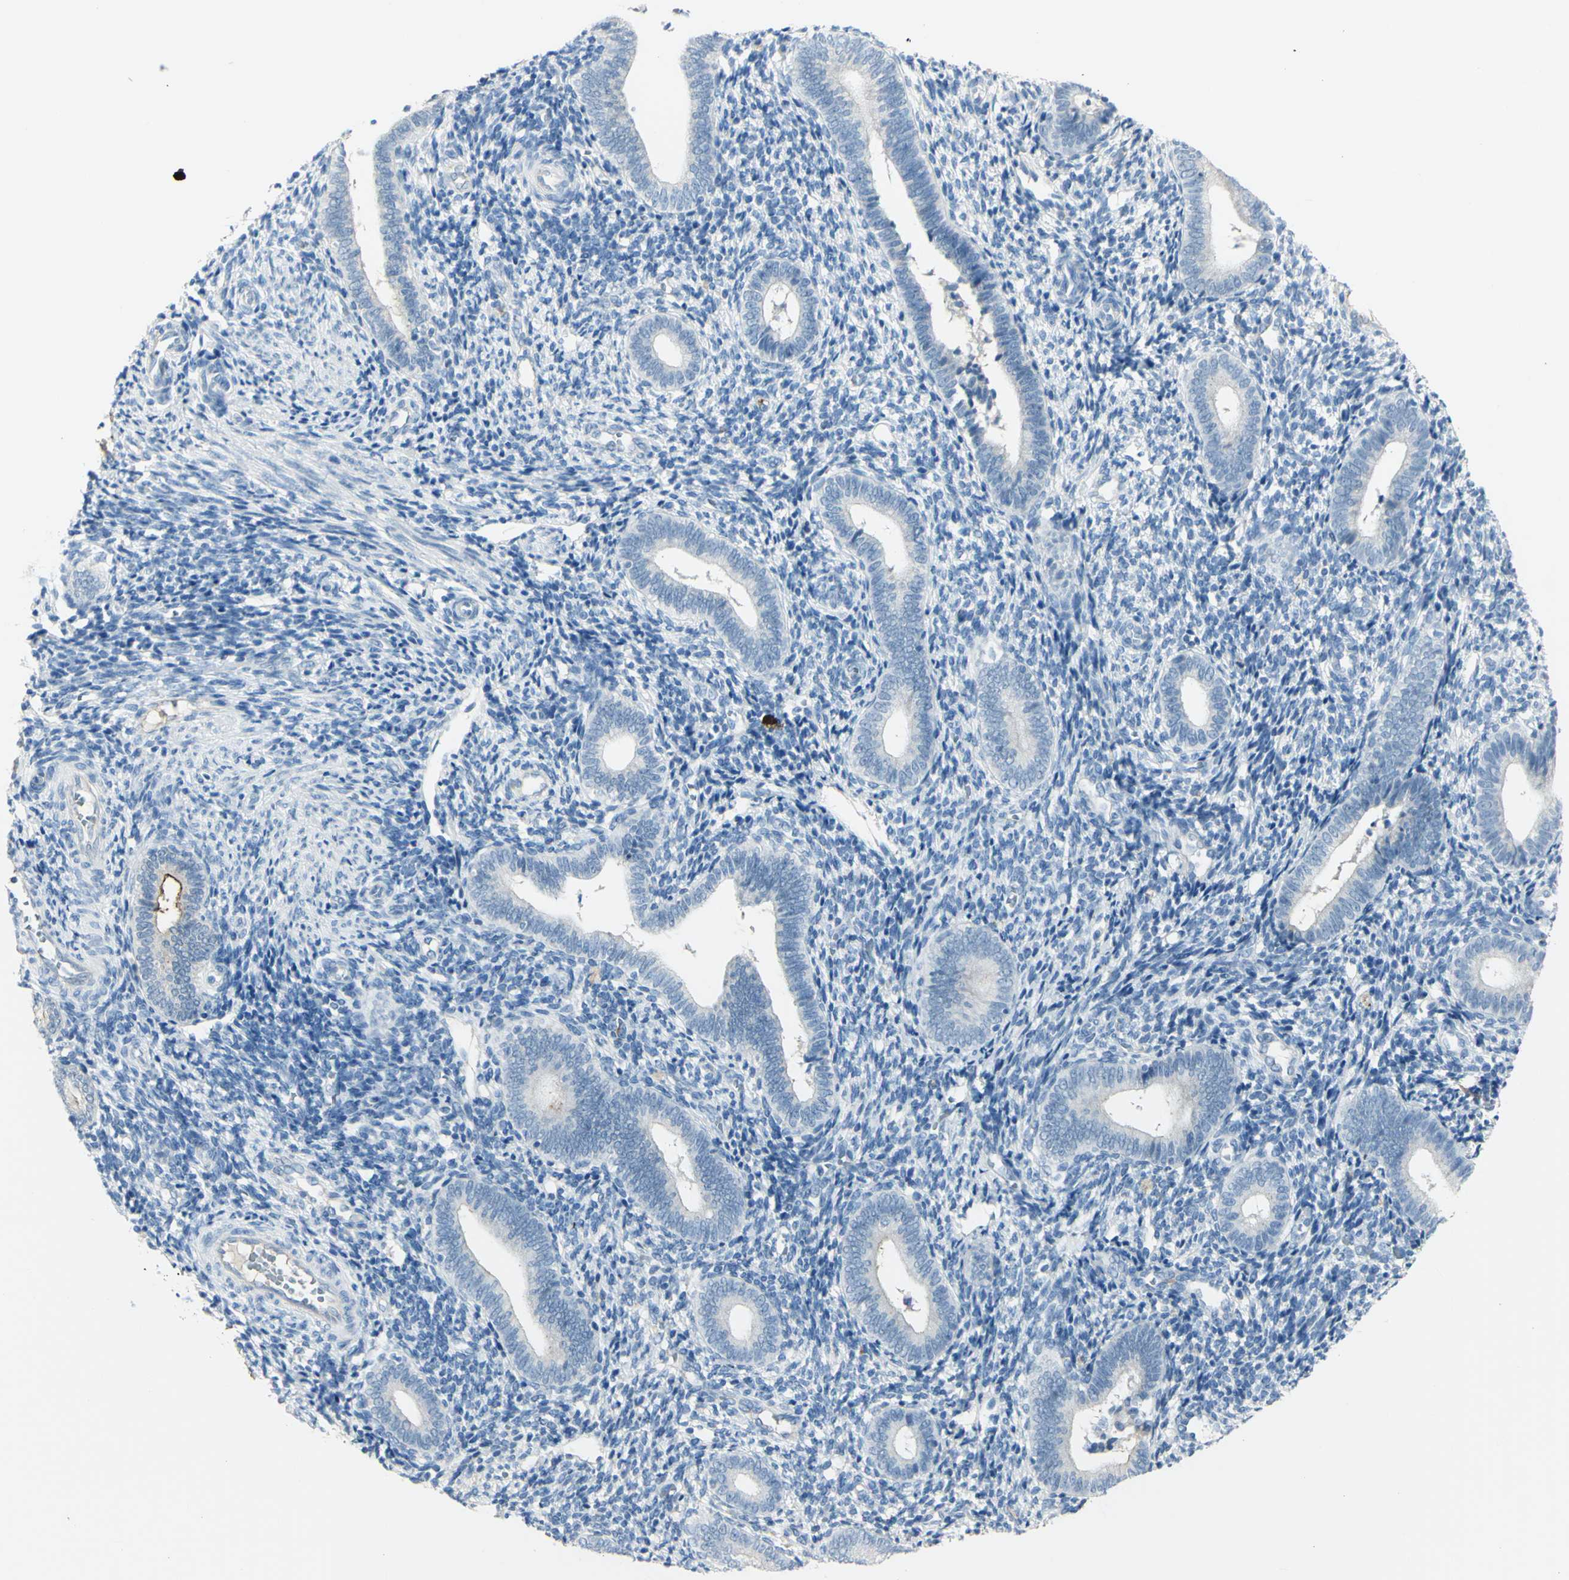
{"staining": {"intensity": "negative", "quantity": "none", "location": "none"}, "tissue": "endometrium", "cell_type": "Cells in endometrial stroma", "image_type": "normal", "snomed": [{"axis": "morphology", "description": "Normal tissue, NOS"}, {"axis": "topography", "description": "Uterus"}, {"axis": "topography", "description": "Endometrium"}], "caption": "This is a micrograph of IHC staining of normal endometrium, which shows no expression in cells in endometrial stroma.", "gene": "ZNF557", "patient": {"sex": "female", "age": 33}}